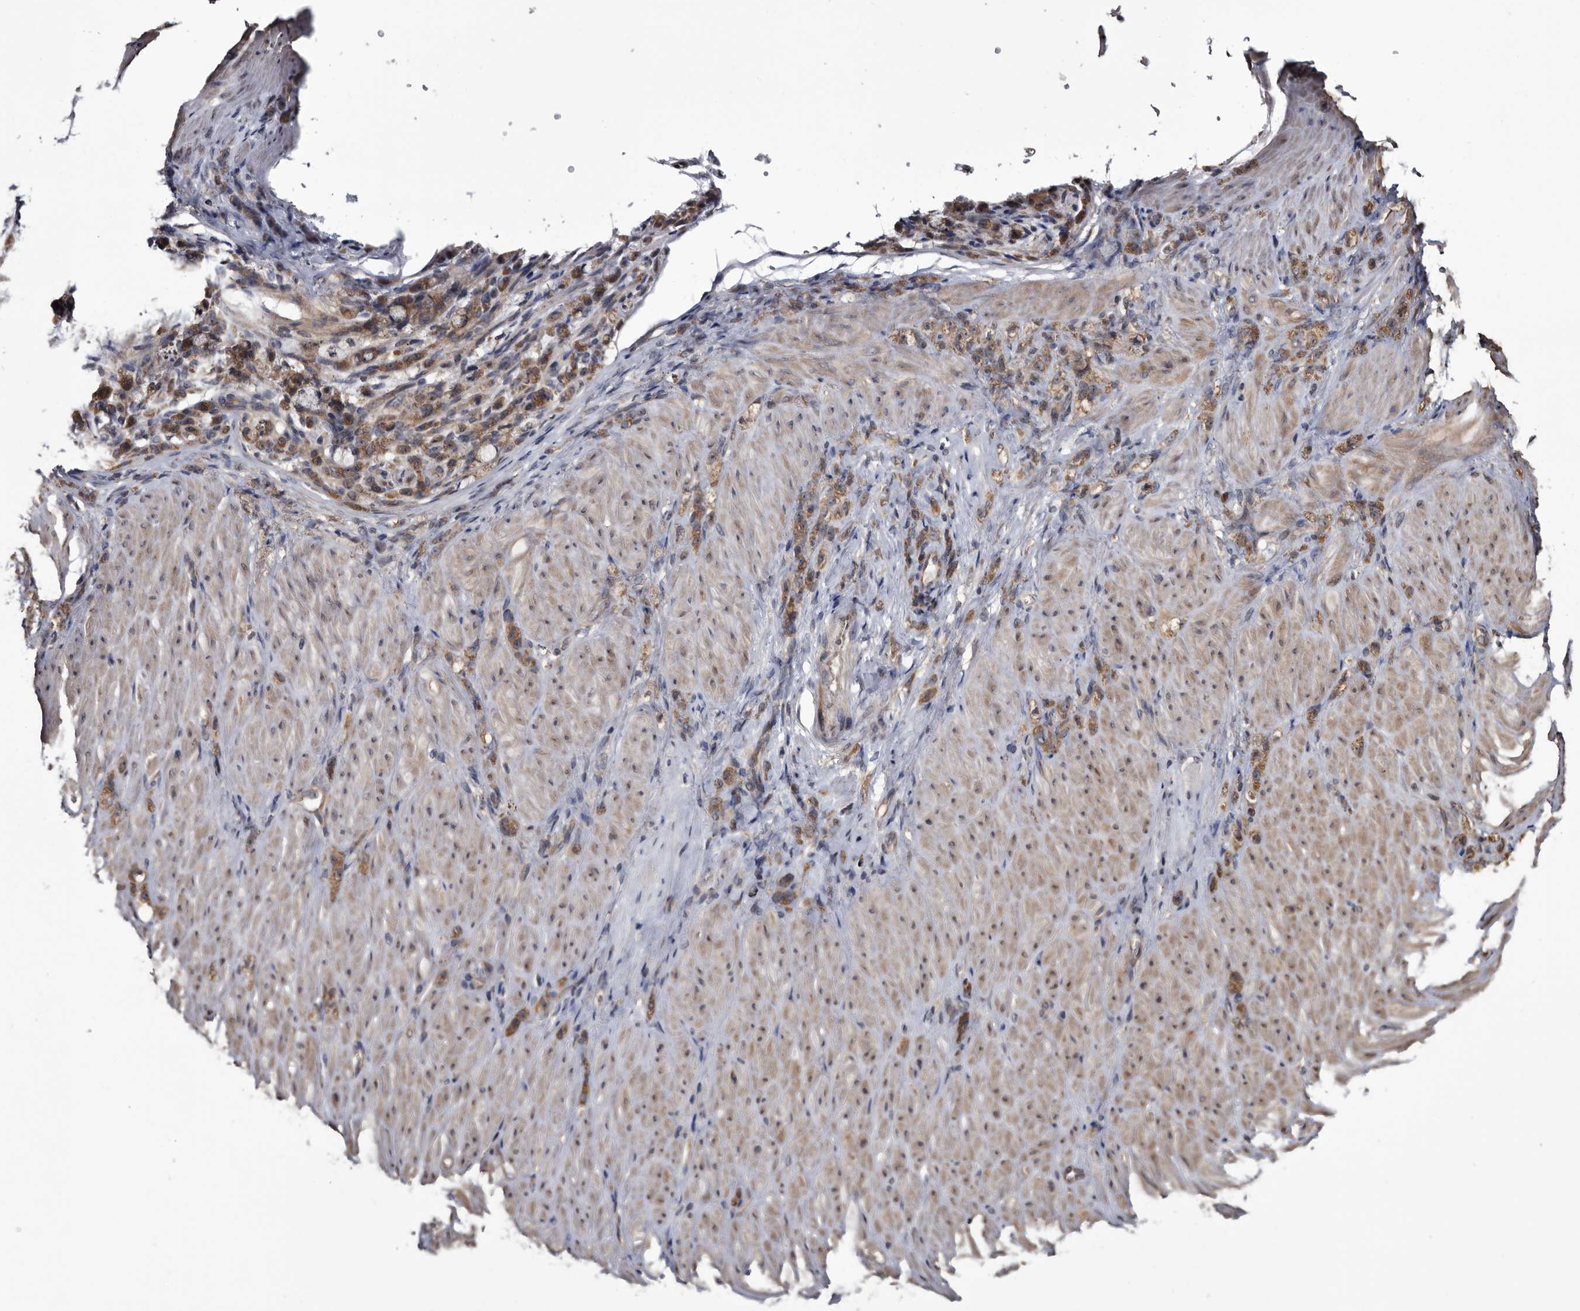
{"staining": {"intensity": "moderate", "quantity": ">75%", "location": "cytoplasmic/membranous"}, "tissue": "stomach cancer", "cell_type": "Tumor cells", "image_type": "cancer", "snomed": [{"axis": "morphology", "description": "Normal tissue, NOS"}, {"axis": "morphology", "description": "Adenocarcinoma, NOS"}, {"axis": "topography", "description": "Stomach"}], "caption": "This micrograph demonstrates stomach cancer (adenocarcinoma) stained with immunohistochemistry (IHC) to label a protein in brown. The cytoplasmic/membranous of tumor cells show moderate positivity for the protein. Nuclei are counter-stained blue.", "gene": "TTI2", "patient": {"sex": "male", "age": 82}}